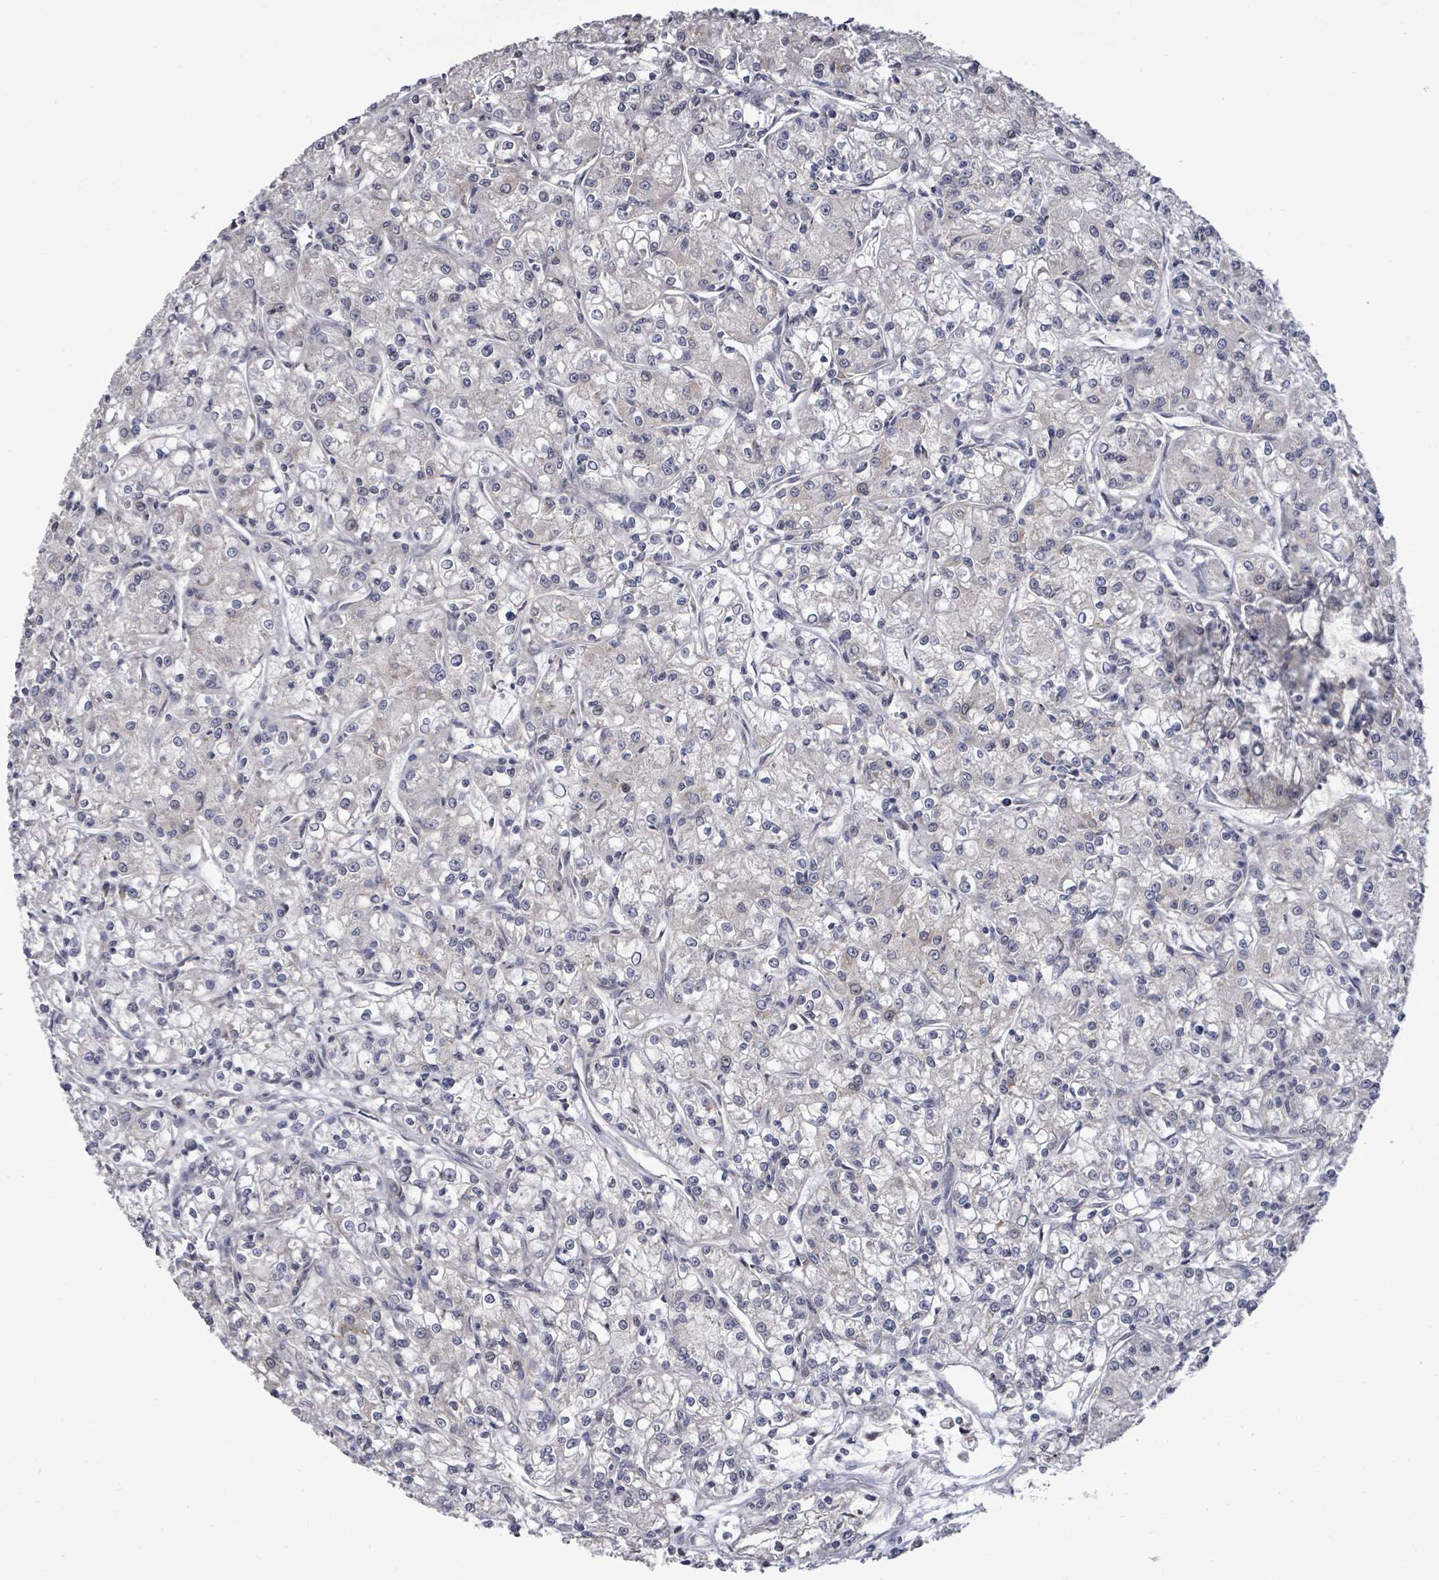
{"staining": {"intensity": "negative", "quantity": "none", "location": "none"}, "tissue": "renal cancer", "cell_type": "Tumor cells", "image_type": "cancer", "snomed": [{"axis": "morphology", "description": "Adenocarcinoma, NOS"}, {"axis": "topography", "description": "Kidney"}], "caption": "High magnification brightfield microscopy of adenocarcinoma (renal) stained with DAB (brown) and counterstained with hematoxylin (blue): tumor cells show no significant staining.", "gene": "POMGNT2", "patient": {"sex": "female", "age": 59}}